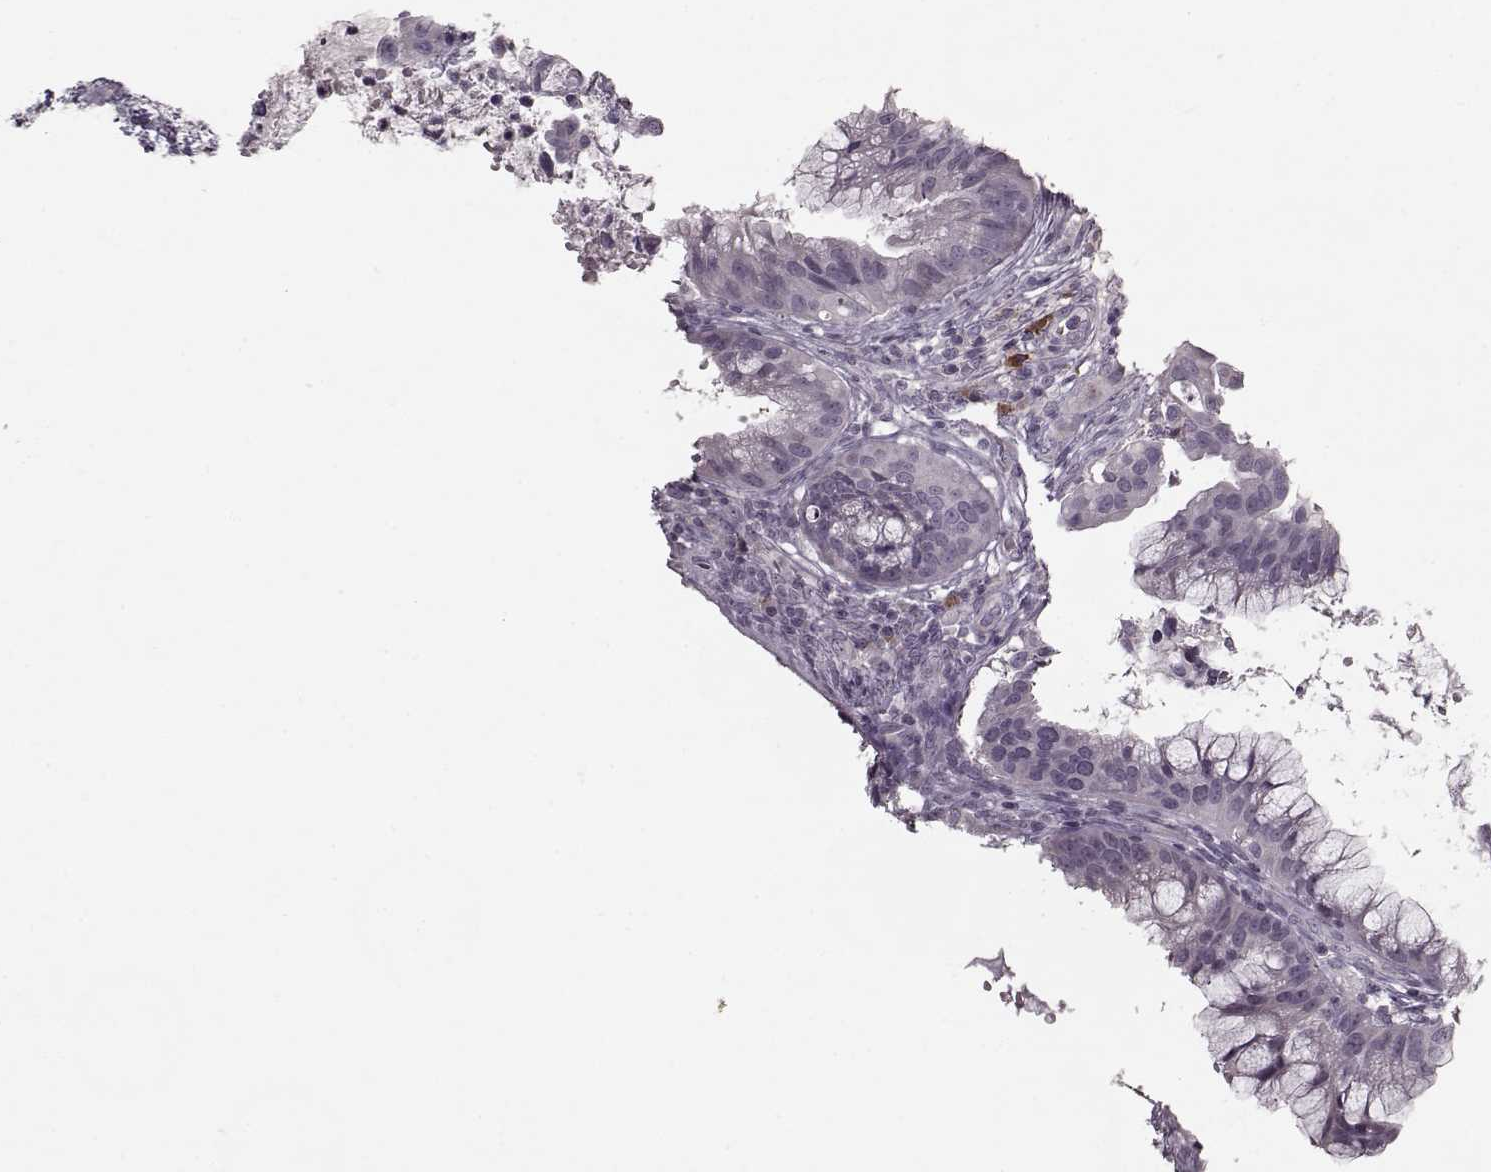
{"staining": {"intensity": "negative", "quantity": "none", "location": "none"}, "tissue": "cervical cancer", "cell_type": "Tumor cells", "image_type": "cancer", "snomed": [{"axis": "morphology", "description": "Adenocarcinoma, NOS"}, {"axis": "topography", "description": "Cervix"}], "caption": "Adenocarcinoma (cervical) was stained to show a protein in brown. There is no significant expression in tumor cells. (Immunohistochemistry, brightfield microscopy, high magnification).", "gene": "KRT9", "patient": {"sex": "female", "age": 34}}